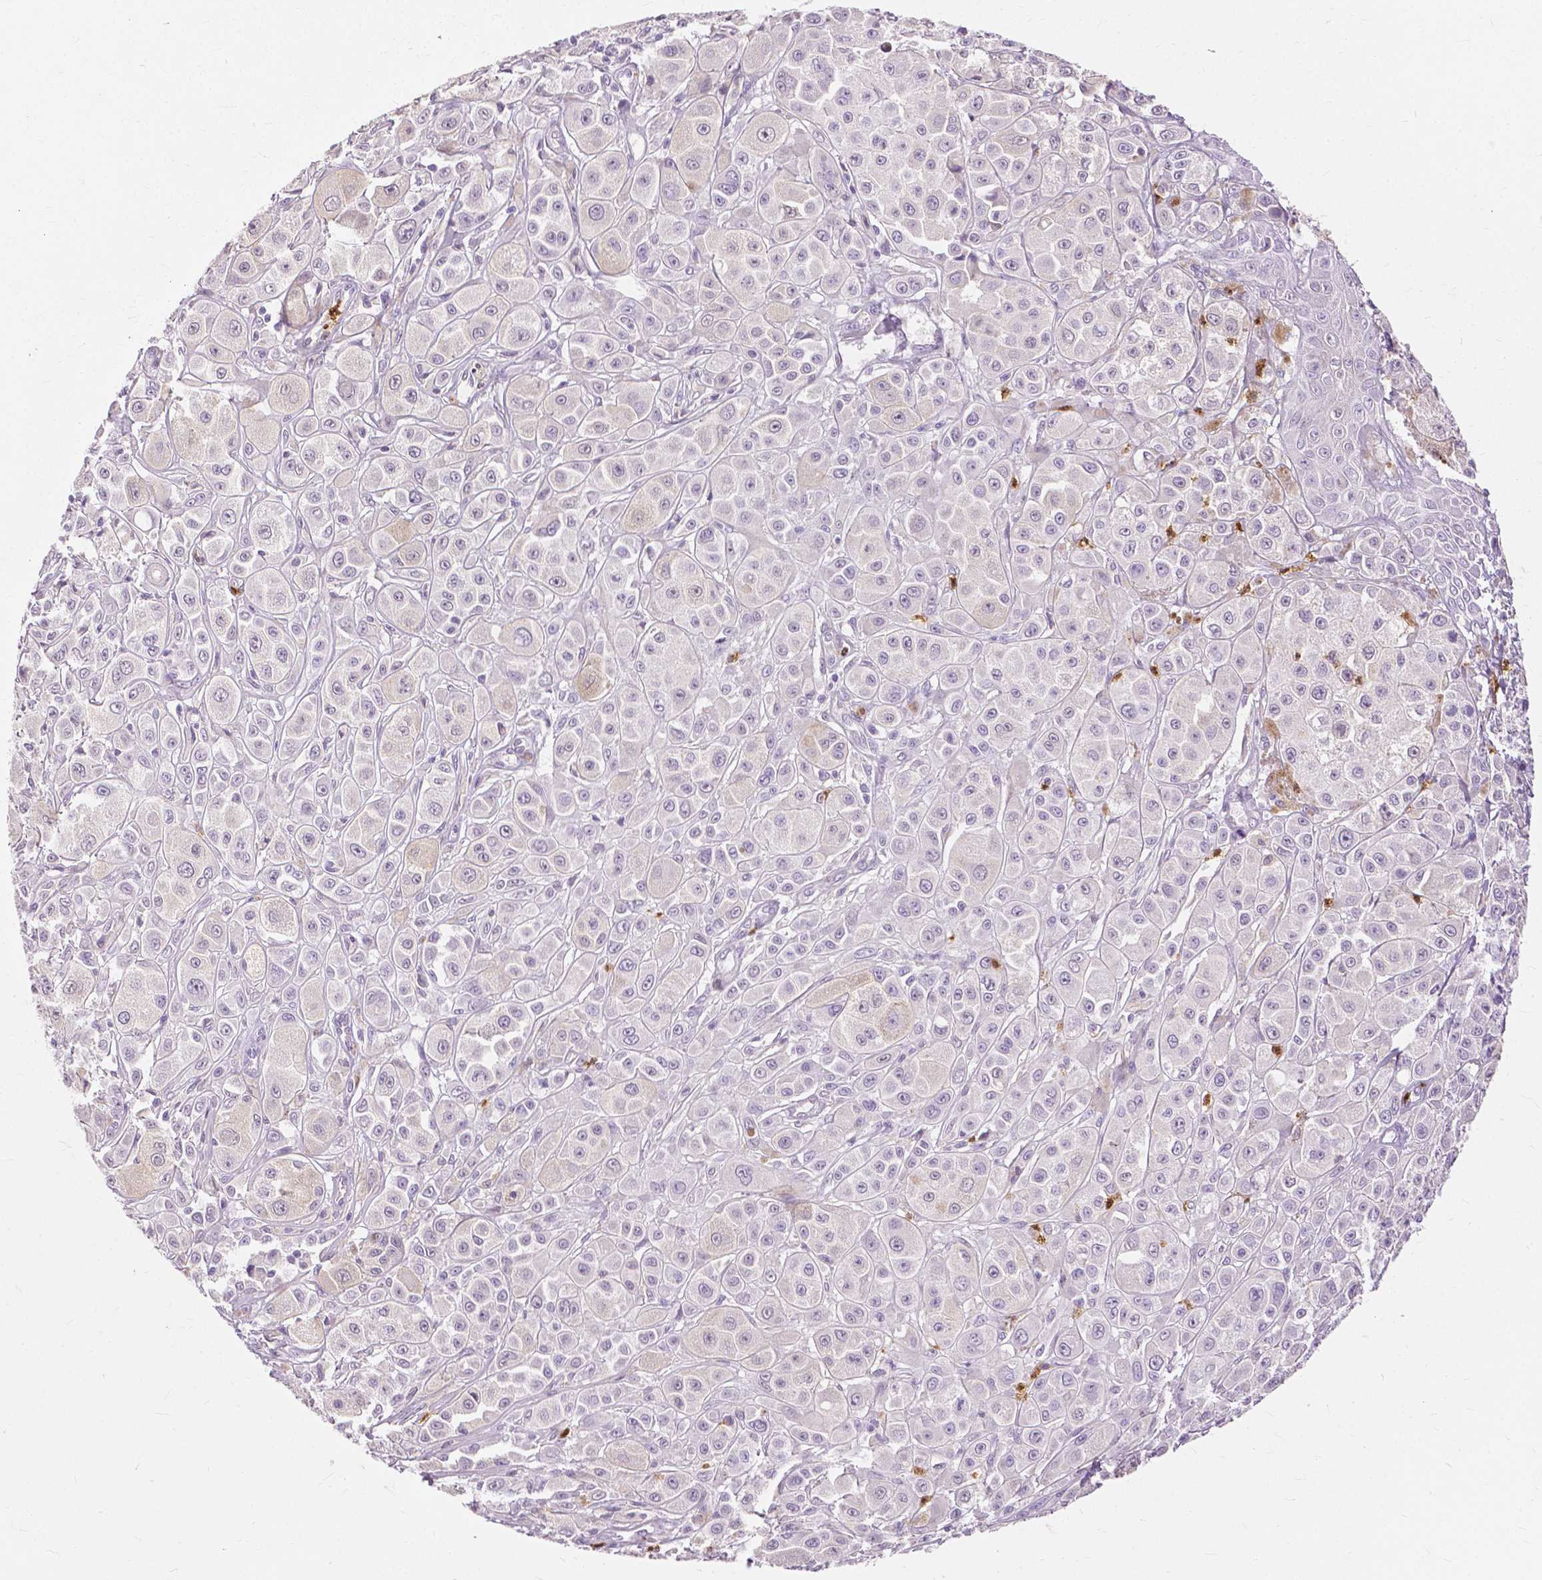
{"staining": {"intensity": "negative", "quantity": "none", "location": "none"}, "tissue": "melanoma", "cell_type": "Tumor cells", "image_type": "cancer", "snomed": [{"axis": "morphology", "description": "Malignant melanoma, NOS"}, {"axis": "topography", "description": "Skin"}], "caption": "This is an immunohistochemistry image of human melanoma. There is no expression in tumor cells.", "gene": "CXCR2", "patient": {"sex": "male", "age": 67}}